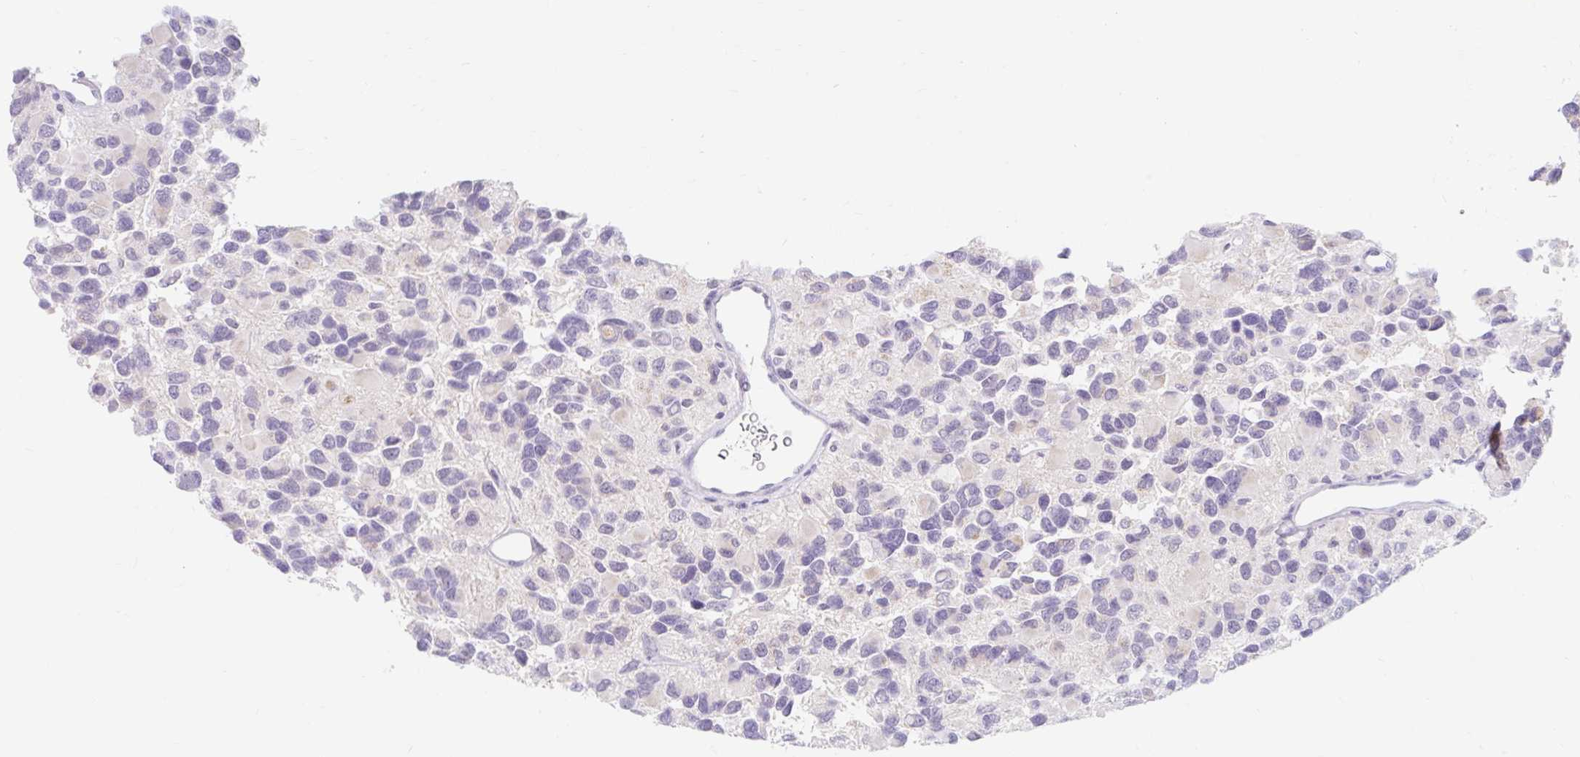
{"staining": {"intensity": "negative", "quantity": "none", "location": "none"}, "tissue": "glioma", "cell_type": "Tumor cells", "image_type": "cancer", "snomed": [{"axis": "morphology", "description": "Glioma, malignant, High grade"}, {"axis": "topography", "description": "Brain"}], "caption": "The photomicrograph demonstrates no staining of tumor cells in malignant high-grade glioma. (Stains: DAB (3,3'-diaminobenzidine) immunohistochemistry with hematoxylin counter stain, Microscopy: brightfield microscopy at high magnification).", "gene": "ITPK1", "patient": {"sex": "male", "age": 77}}